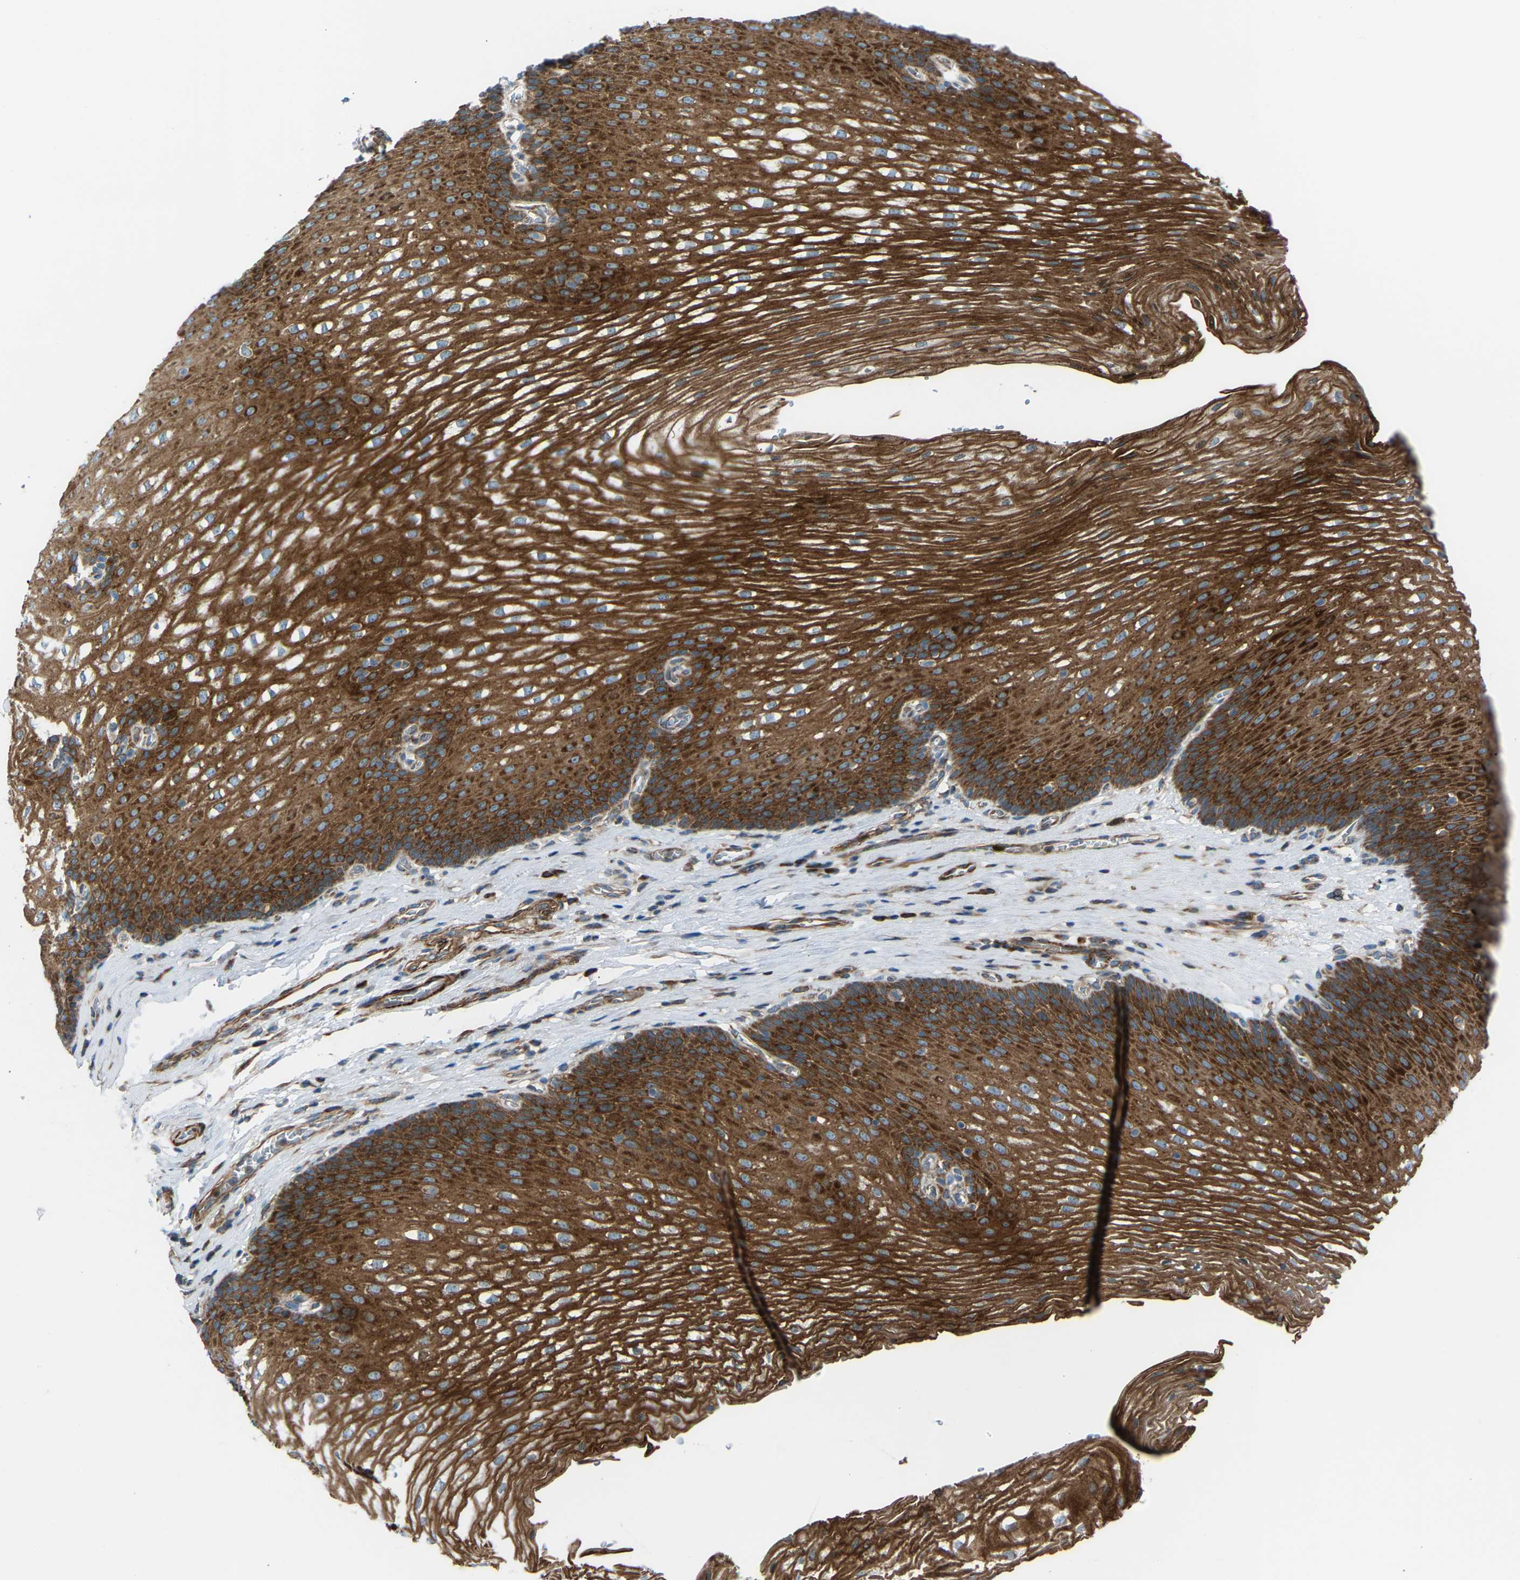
{"staining": {"intensity": "strong", "quantity": ">75%", "location": "cytoplasmic/membranous"}, "tissue": "esophagus", "cell_type": "Squamous epithelial cells", "image_type": "normal", "snomed": [{"axis": "morphology", "description": "Normal tissue, NOS"}, {"axis": "topography", "description": "Esophagus"}], "caption": "Protein expression analysis of normal esophagus displays strong cytoplasmic/membranous positivity in about >75% of squamous epithelial cells.", "gene": "VPS41", "patient": {"sex": "male", "age": 48}}